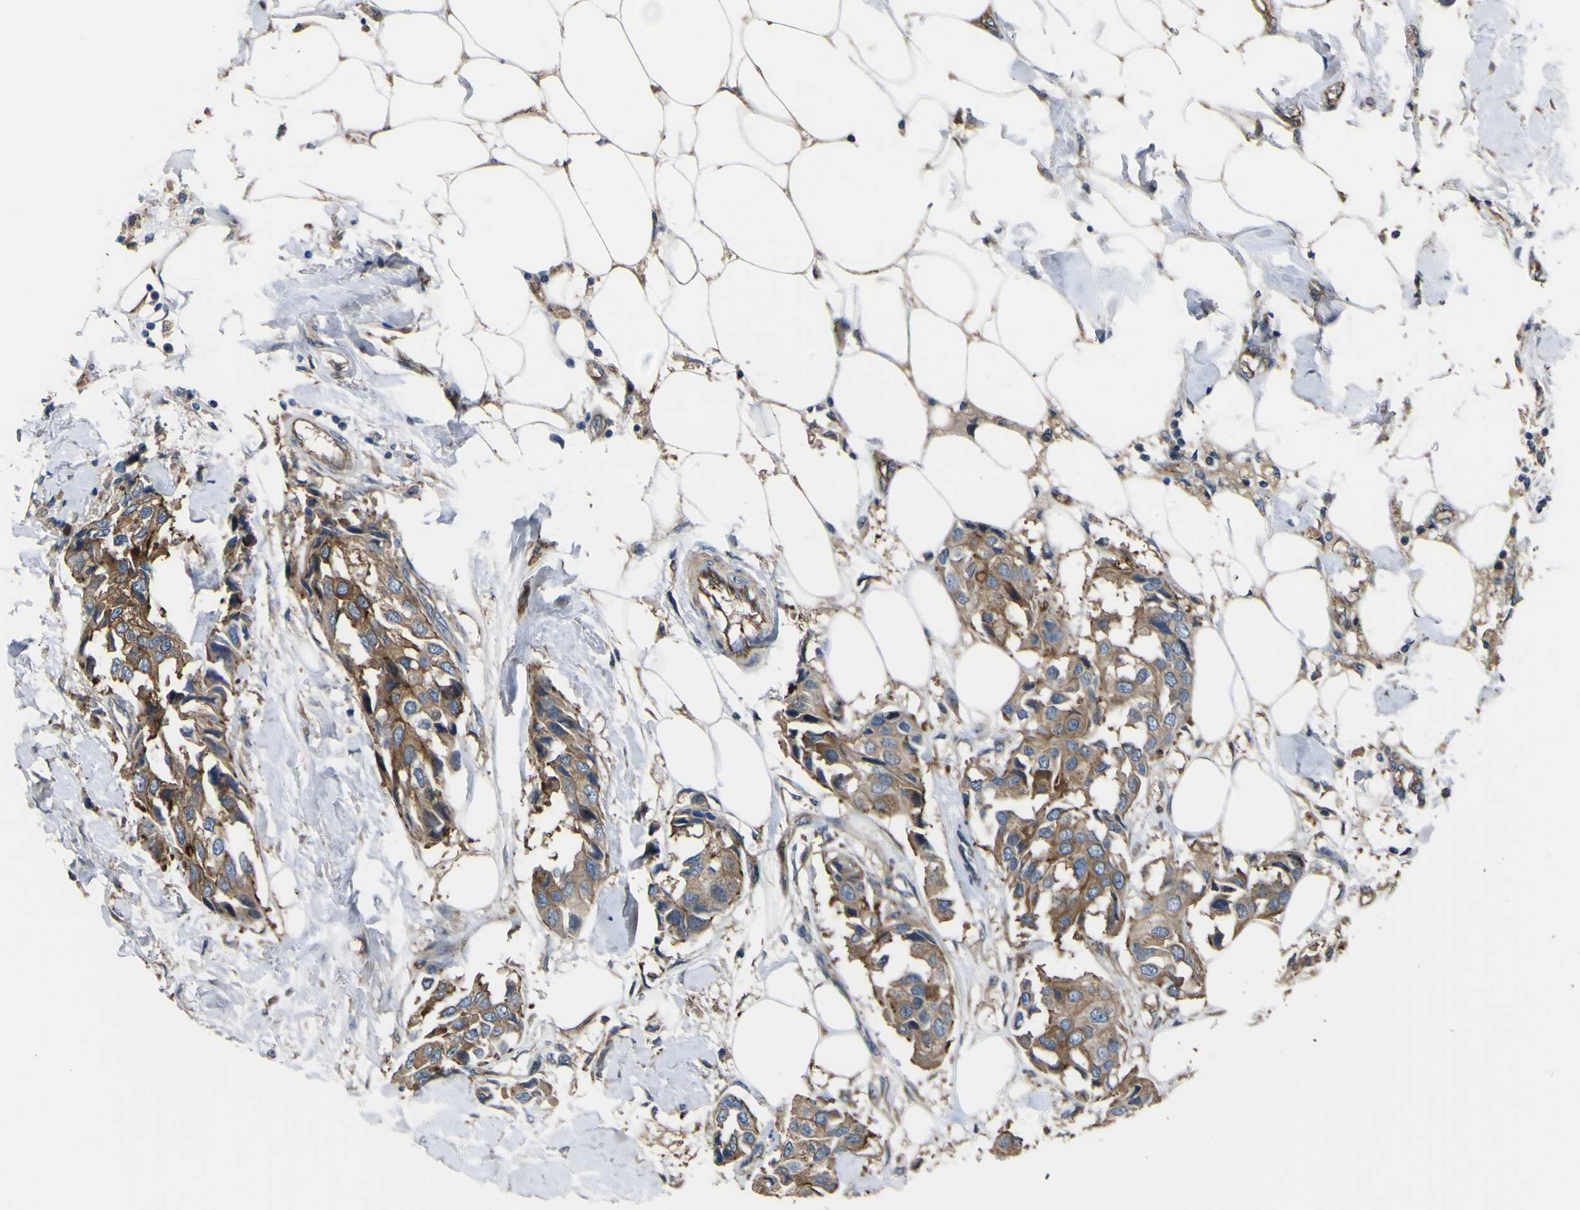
{"staining": {"intensity": "moderate", "quantity": ">75%", "location": "cytoplasmic/membranous"}, "tissue": "breast cancer", "cell_type": "Tumor cells", "image_type": "cancer", "snomed": [{"axis": "morphology", "description": "Duct carcinoma"}, {"axis": "topography", "description": "Breast"}], "caption": "Breast cancer tissue shows moderate cytoplasmic/membranous expression in about >75% of tumor cells The protein is stained brown, and the nuclei are stained in blue (DAB (3,3'-diaminobenzidine) IHC with brightfield microscopy, high magnification).", "gene": "FBXO30", "patient": {"sex": "female", "age": 80}}